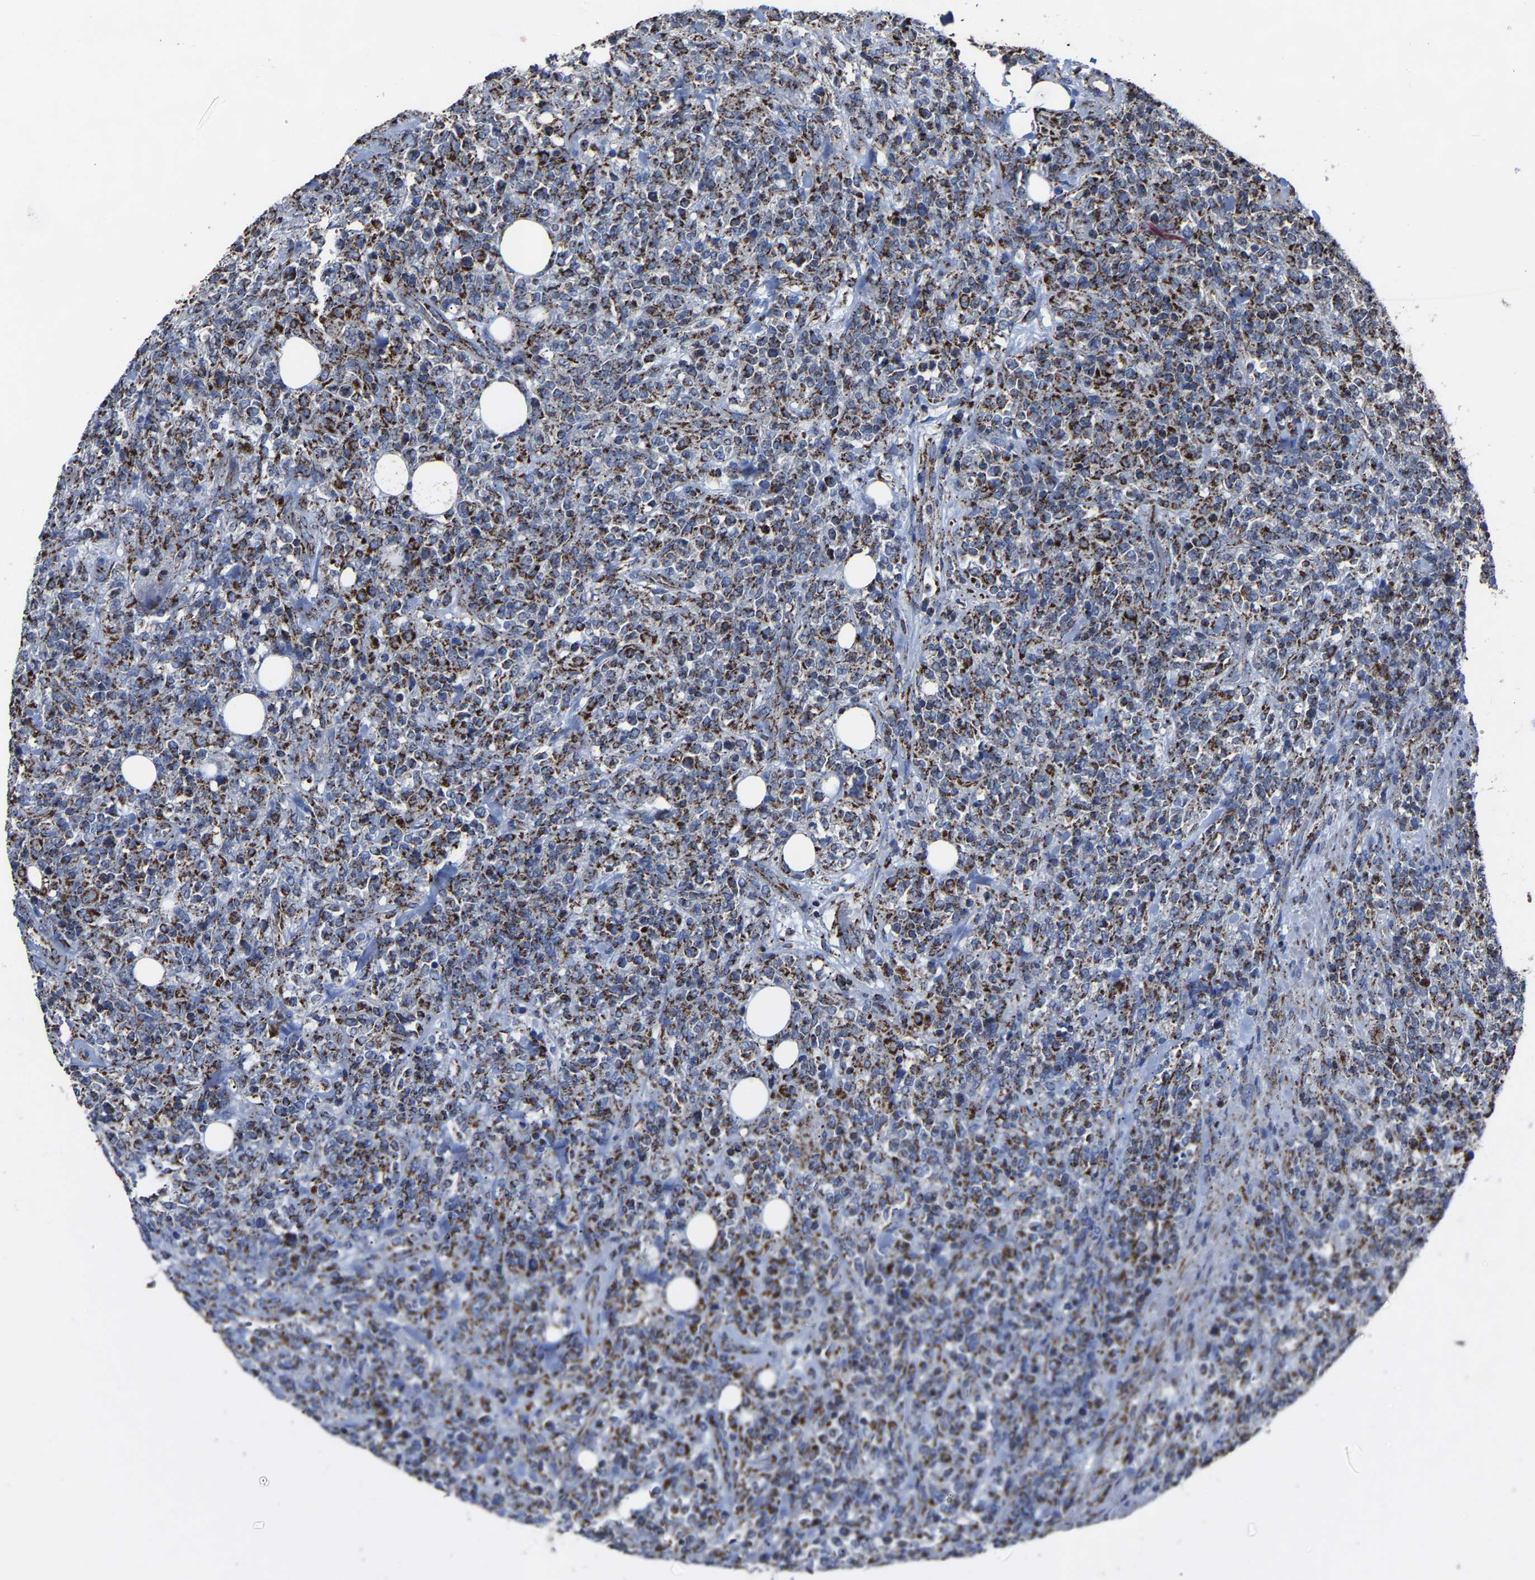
{"staining": {"intensity": "strong", "quantity": ">75%", "location": "cytoplasmic/membranous"}, "tissue": "lymphoma", "cell_type": "Tumor cells", "image_type": "cancer", "snomed": [{"axis": "morphology", "description": "Malignant lymphoma, non-Hodgkin's type, High grade"}, {"axis": "topography", "description": "Soft tissue"}], "caption": "Immunohistochemistry (IHC) of human lymphoma demonstrates high levels of strong cytoplasmic/membranous expression in approximately >75% of tumor cells.", "gene": "NDUFV3", "patient": {"sex": "male", "age": 18}}